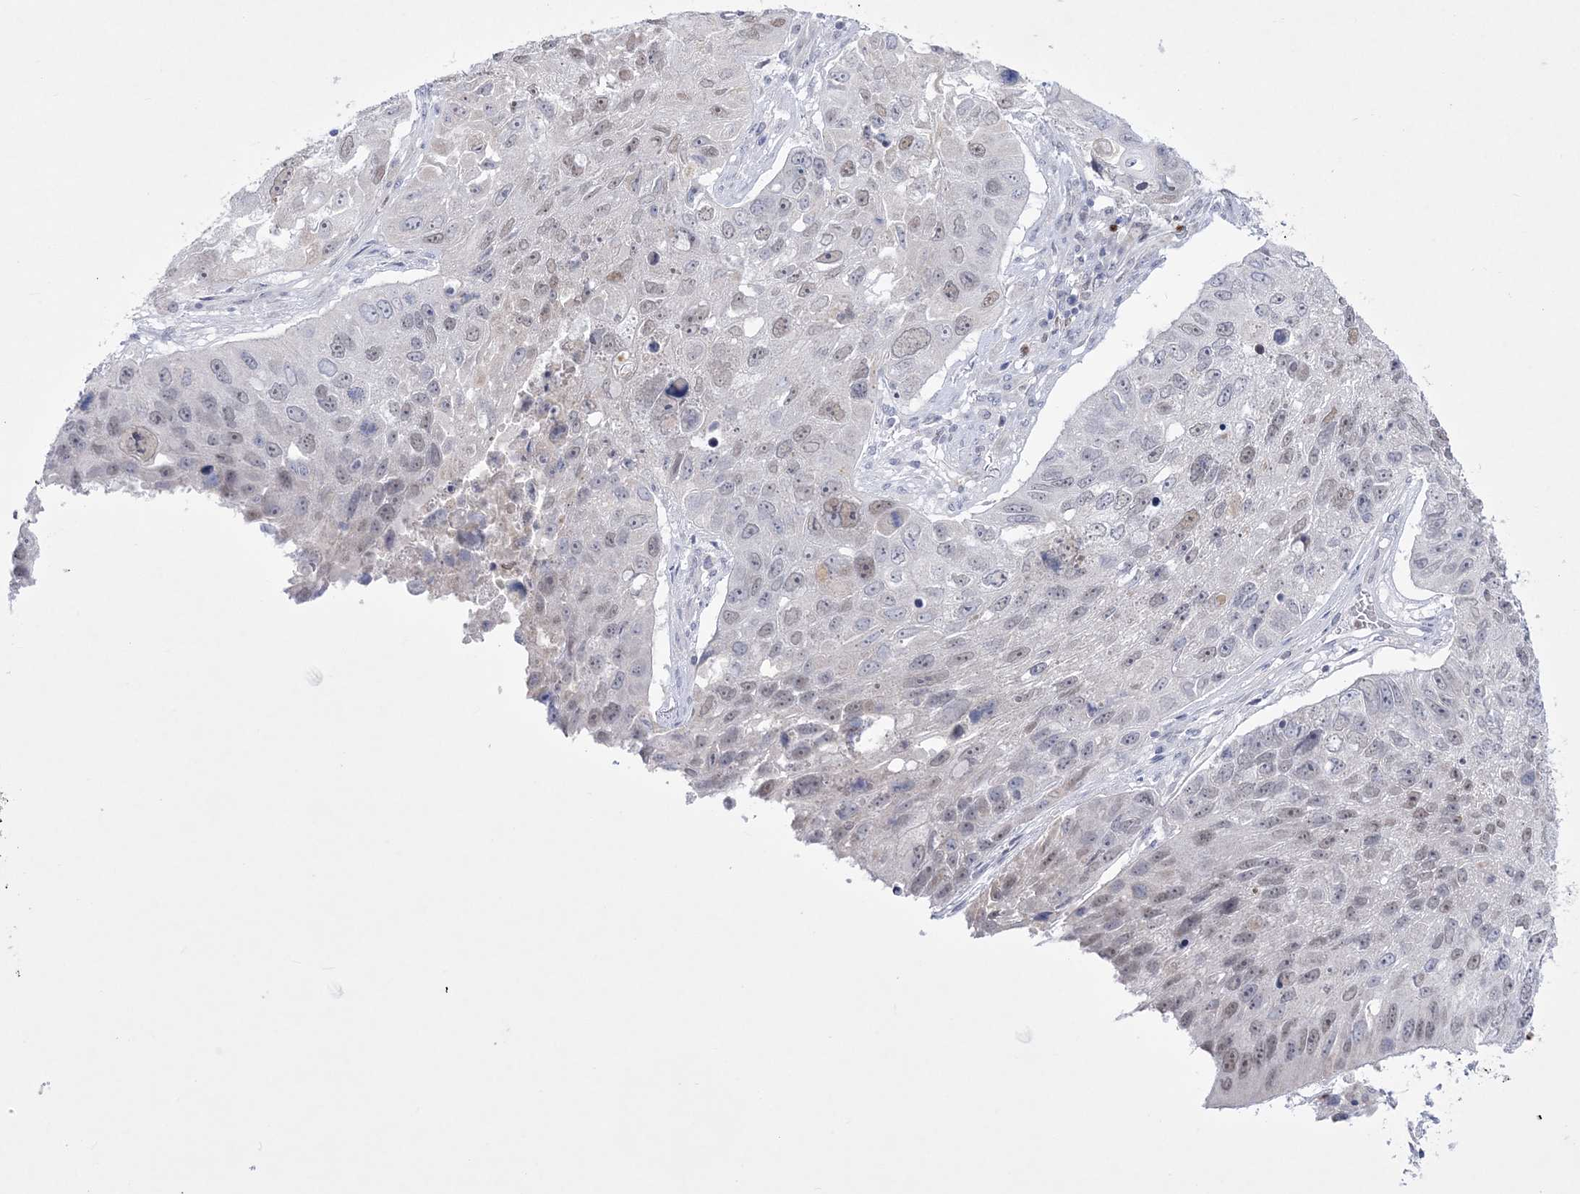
{"staining": {"intensity": "weak", "quantity": "<25%", "location": "nuclear"}, "tissue": "lung cancer", "cell_type": "Tumor cells", "image_type": "cancer", "snomed": [{"axis": "morphology", "description": "Squamous cell carcinoma, NOS"}, {"axis": "topography", "description": "Lung"}], "caption": "DAB (3,3'-diaminobenzidine) immunohistochemical staining of human lung cancer reveals no significant staining in tumor cells.", "gene": "WDR27", "patient": {"sex": "male", "age": 61}}